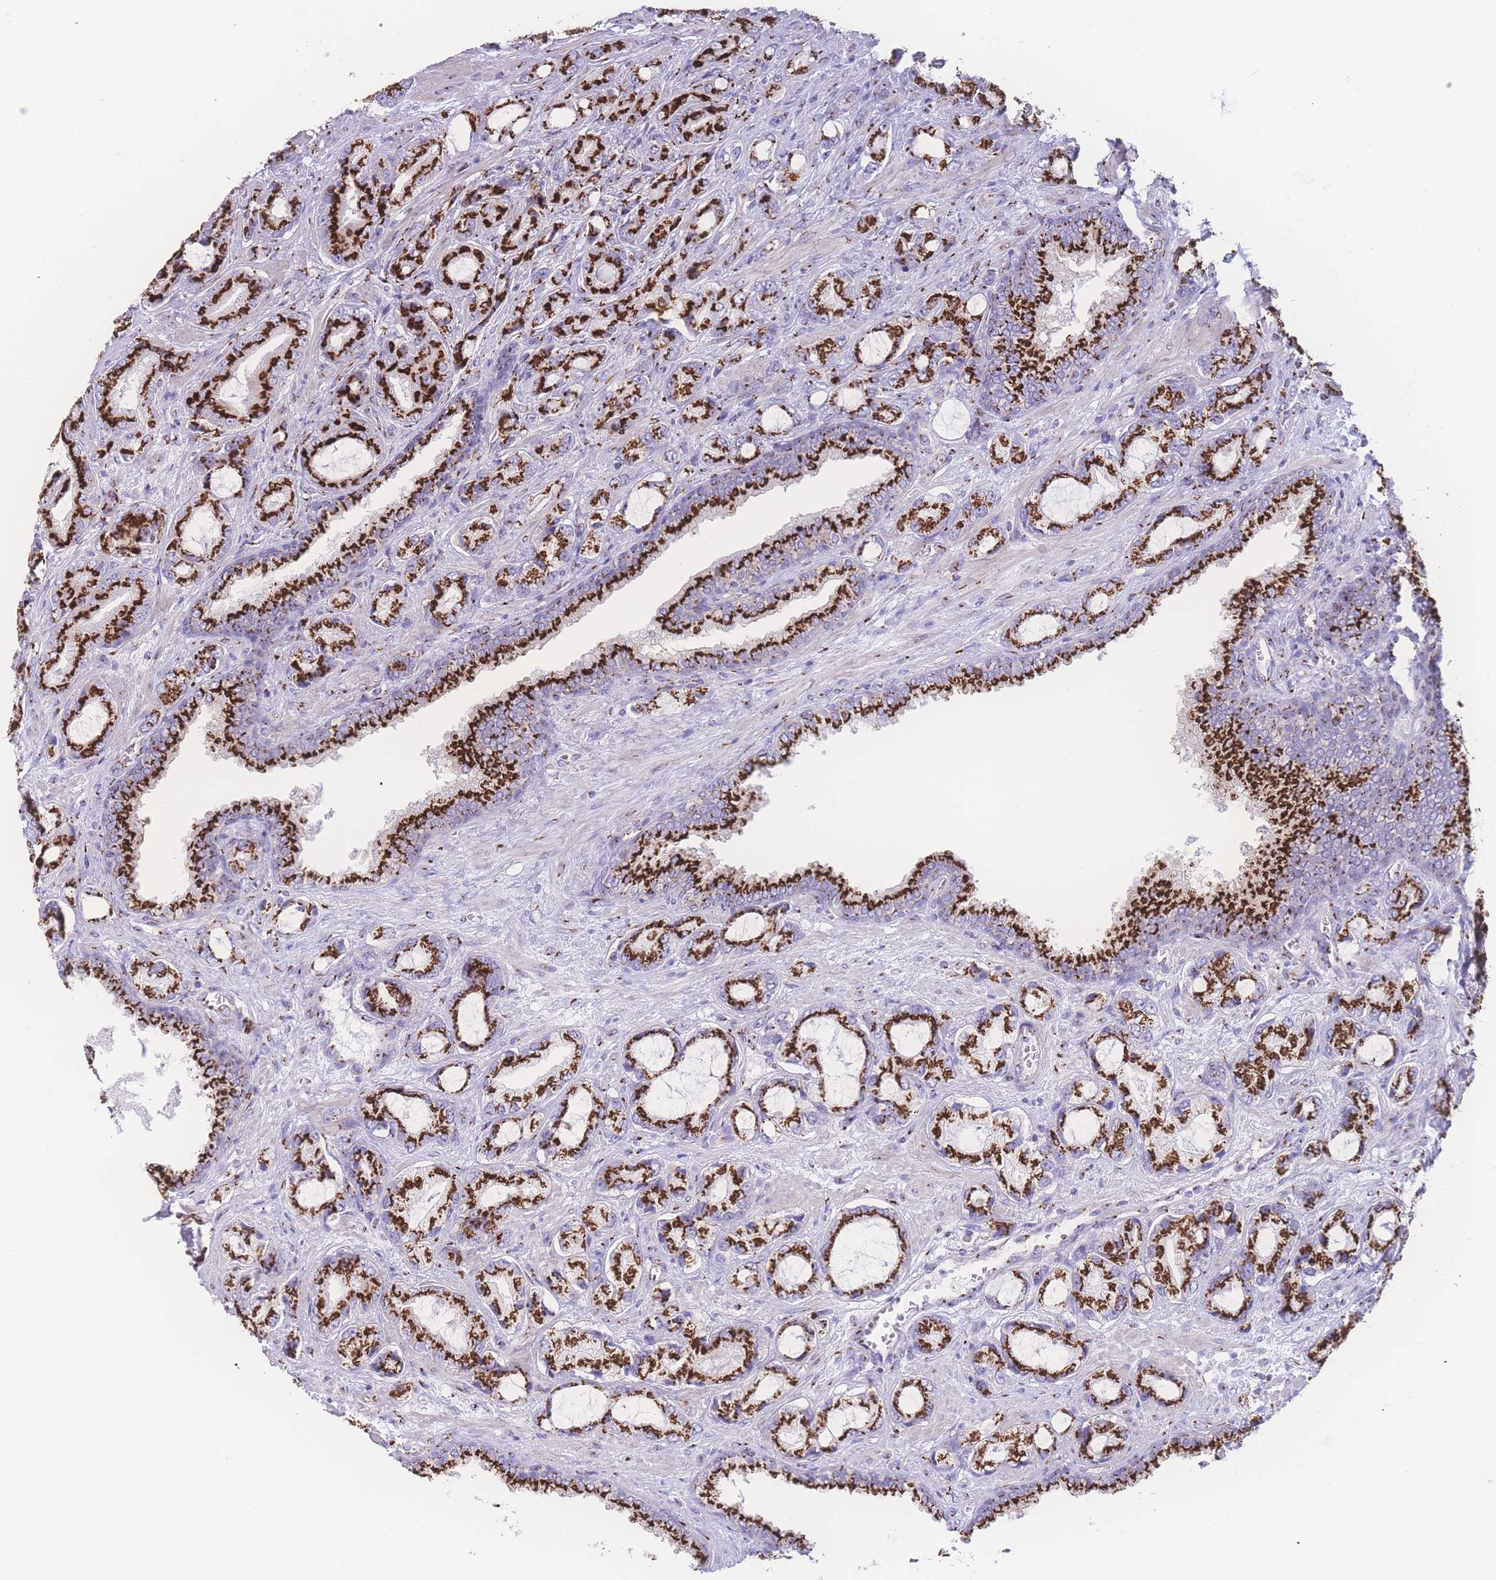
{"staining": {"intensity": "strong", "quantity": ">75%", "location": "cytoplasmic/membranous"}, "tissue": "prostate cancer", "cell_type": "Tumor cells", "image_type": "cancer", "snomed": [{"axis": "morphology", "description": "Adenocarcinoma, High grade"}, {"axis": "topography", "description": "Prostate"}], "caption": "Immunohistochemistry (IHC) image of neoplastic tissue: prostate adenocarcinoma (high-grade) stained using immunohistochemistry demonstrates high levels of strong protein expression localized specifically in the cytoplasmic/membranous of tumor cells, appearing as a cytoplasmic/membranous brown color.", "gene": "GOLM2", "patient": {"sex": "male", "age": 68}}